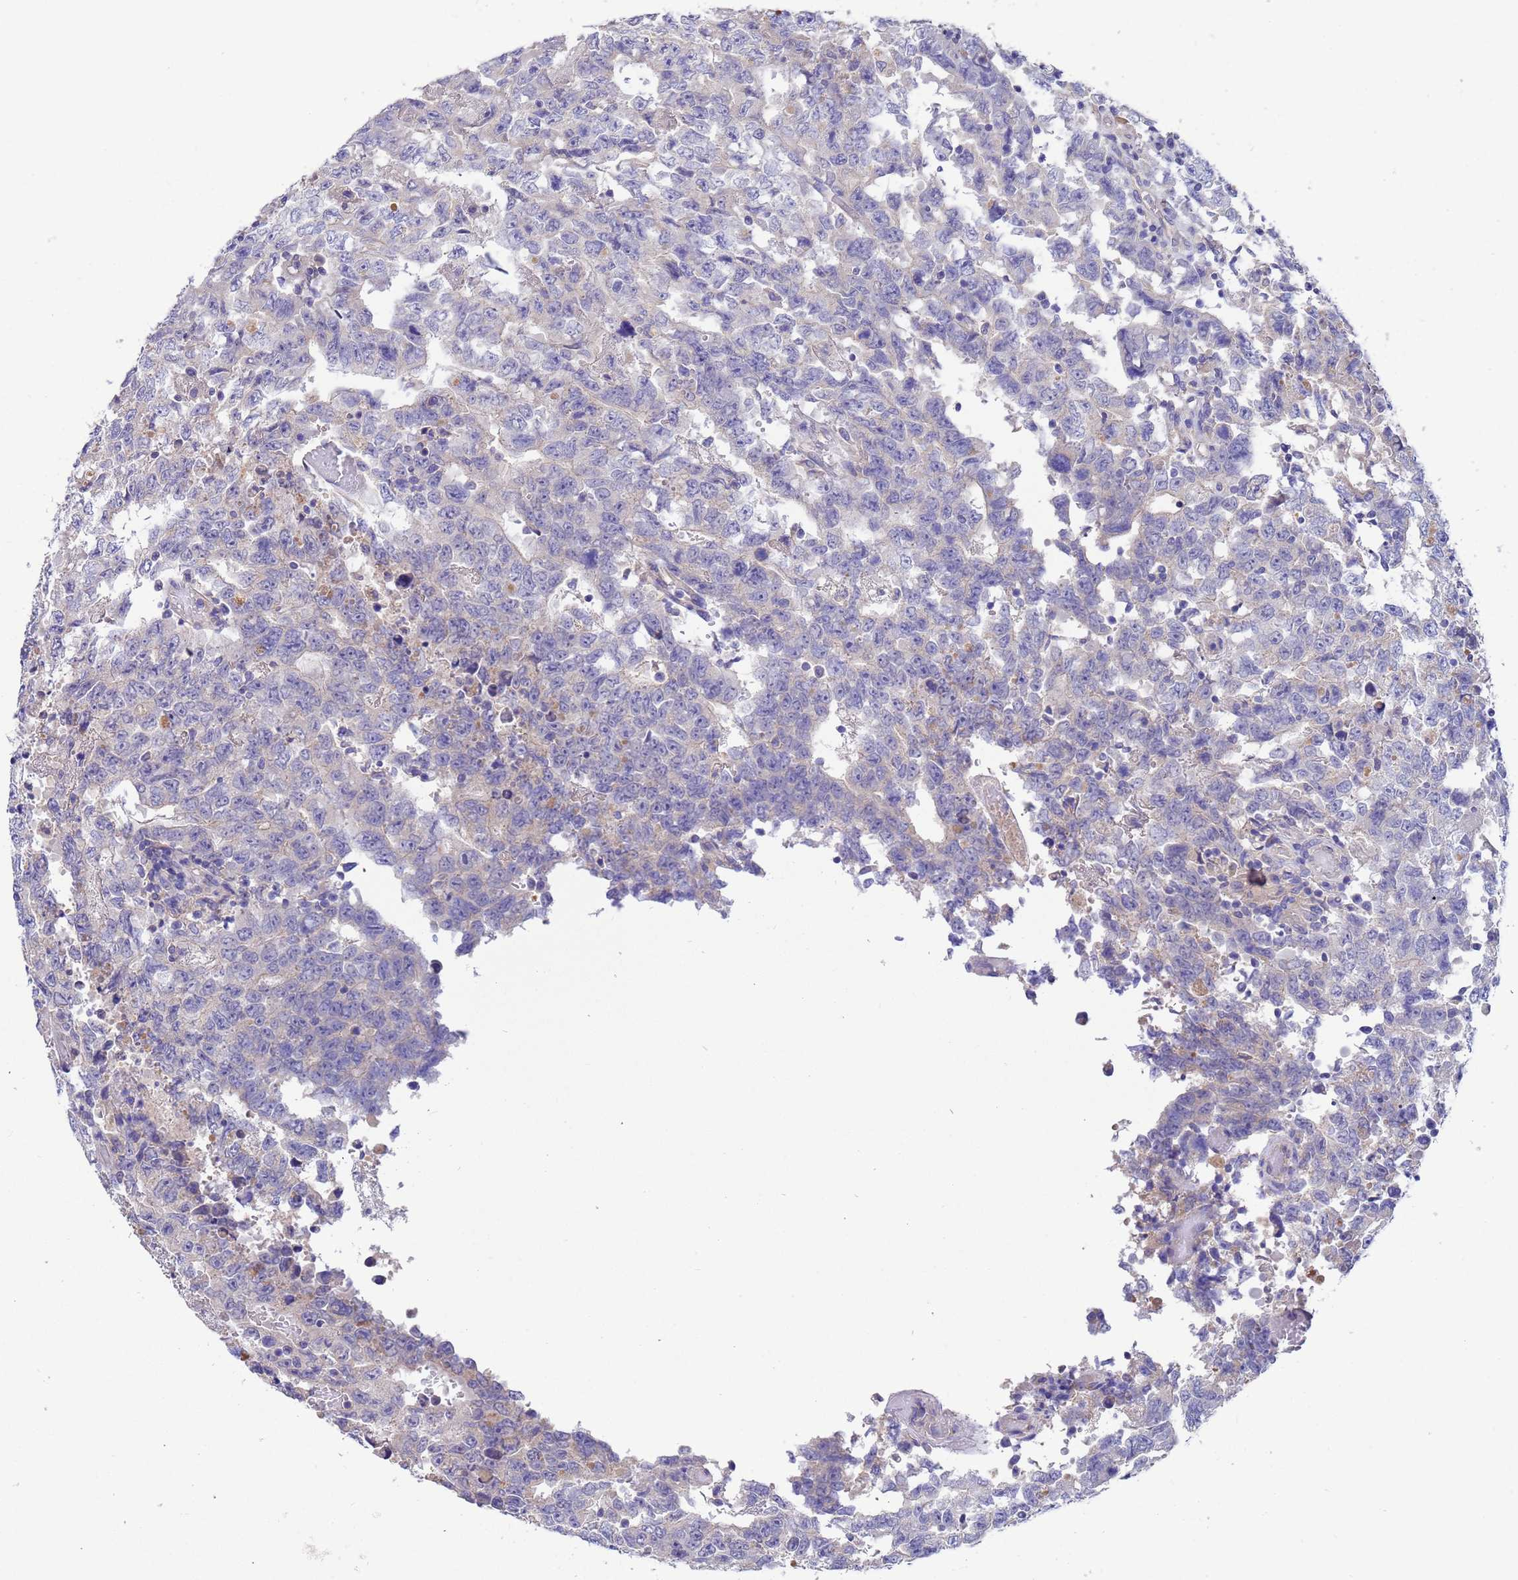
{"staining": {"intensity": "negative", "quantity": "none", "location": "none"}, "tissue": "testis cancer", "cell_type": "Tumor cells", "image_type": "cancer", "snomed": [{"axis": "morphology", "description": "Carcinoma, Embryonal, NOS"}, {"axis": "topography", "description": "Testis"}], "caption": "A histopathology image of human embryonal carcinoma (testis) is negative for staining in tumor cells. The staining was performed using DAB (3,3'-diaminobenzidine) to visualize the protein expression in brown, while the nuclei were stained in blue with hematoxylin (Magnification: 20x).", "gene": "SRL", "patient": {"sex": "male", "age": 26}}